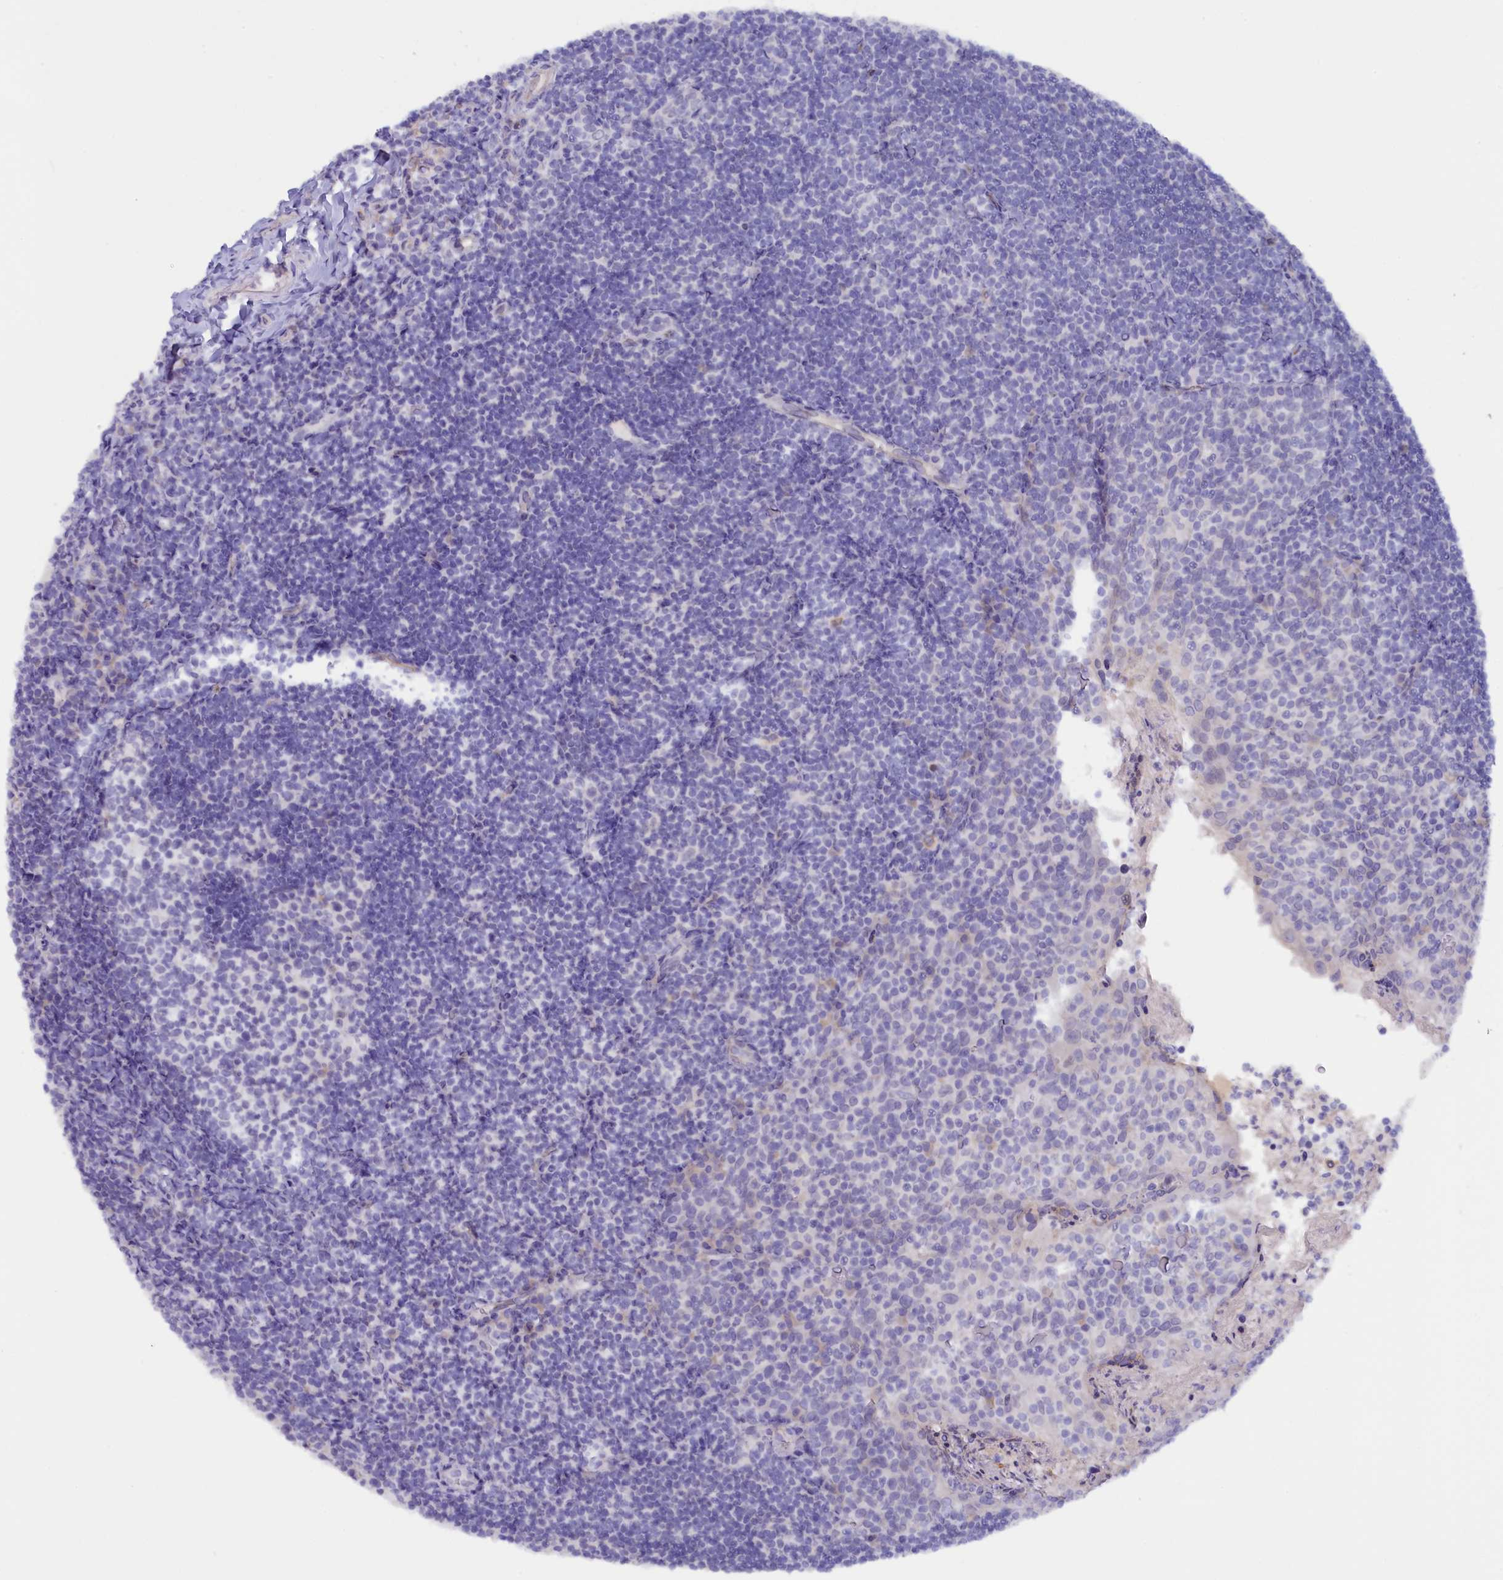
{"staining": {"intensity": "negative", "quantity": "none", "location": "none"}, "tissue": "tonsil", "cell_type": "Germinal center cells", "image_type": "normal", "snomed": [{"axis": "morphology", "description": "Normal tissue, NOS"}, {"axis": "topography", "description": "Tonsil"}], "caption": "Germinal center cells show no significant staining in unremarkable tonsil. (DAB (3,3'-diaminobenzidine) IHC visualized using brightfield microscopy, high magnification).", "gene": "ZSWIM4", "patient": {"sex": "female", "age": 10}}